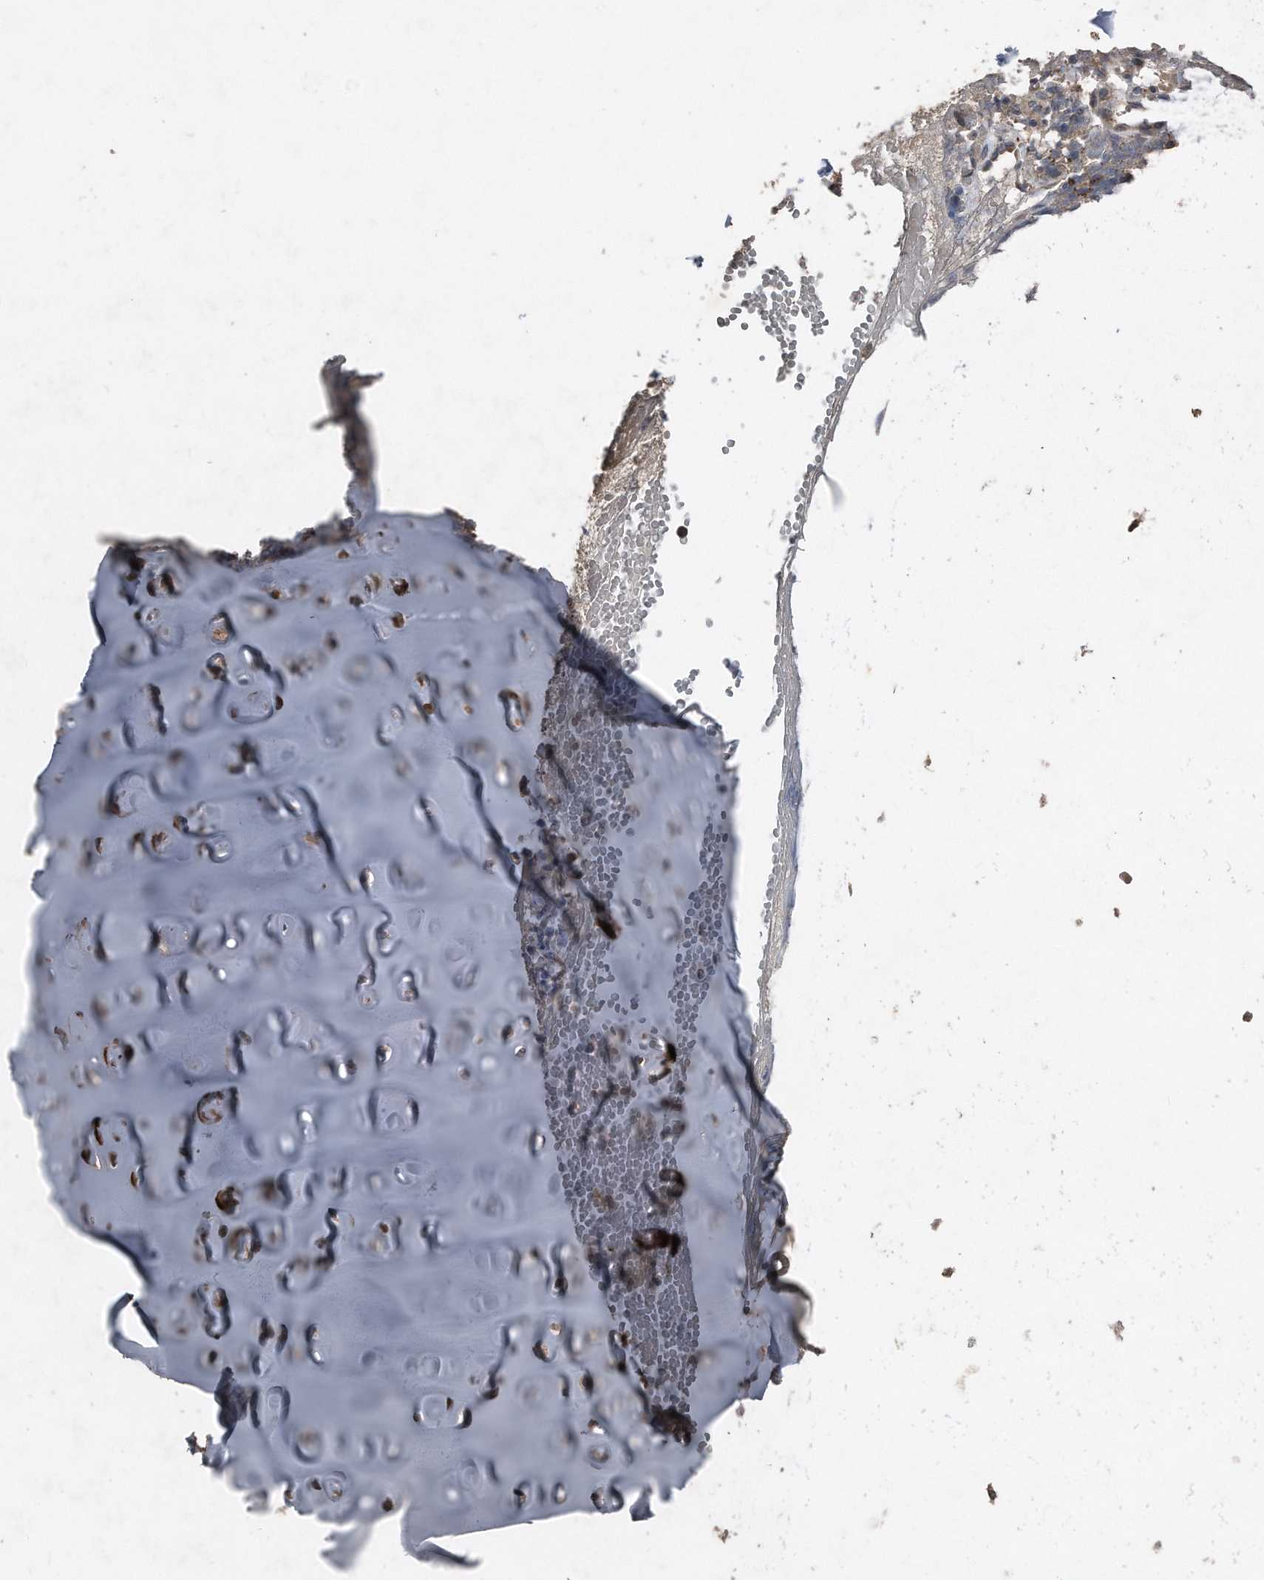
{"staining": {"intensity": "strong", "quantity": "25%-75%", "location": "cytoplasmic/membranous,nuclear"}, "tissue": "soft tissue", "cell_type": "Chondrocytes", "image_type": "normal", "snomed": [{"axis": "morphology", "description": "Normal tissue, NOS"}, {"axis": "morphology", "description": "Basal cell carcinoma"}, {"axis": "topography", "description": "Cartilage tissue"}, {"axis": "topography", "description": "Nasopharynx"}, {"axis": "topography", "description": "Oral tissue"}], "caption": "Soft tissue was stained to show a protein in brown. There is high levels of strong cytoplasmic/membranous,nuclear expression in about 25%-75% of chondrocytes. Using DAB (3,3'-diaminobenzidine) (brown) and hematoxylin (blue) stains, captured at high magnification using brightfield microscopy.", "gene": "ANKRD10", "patient": {"sex": "female", "age": 77}}